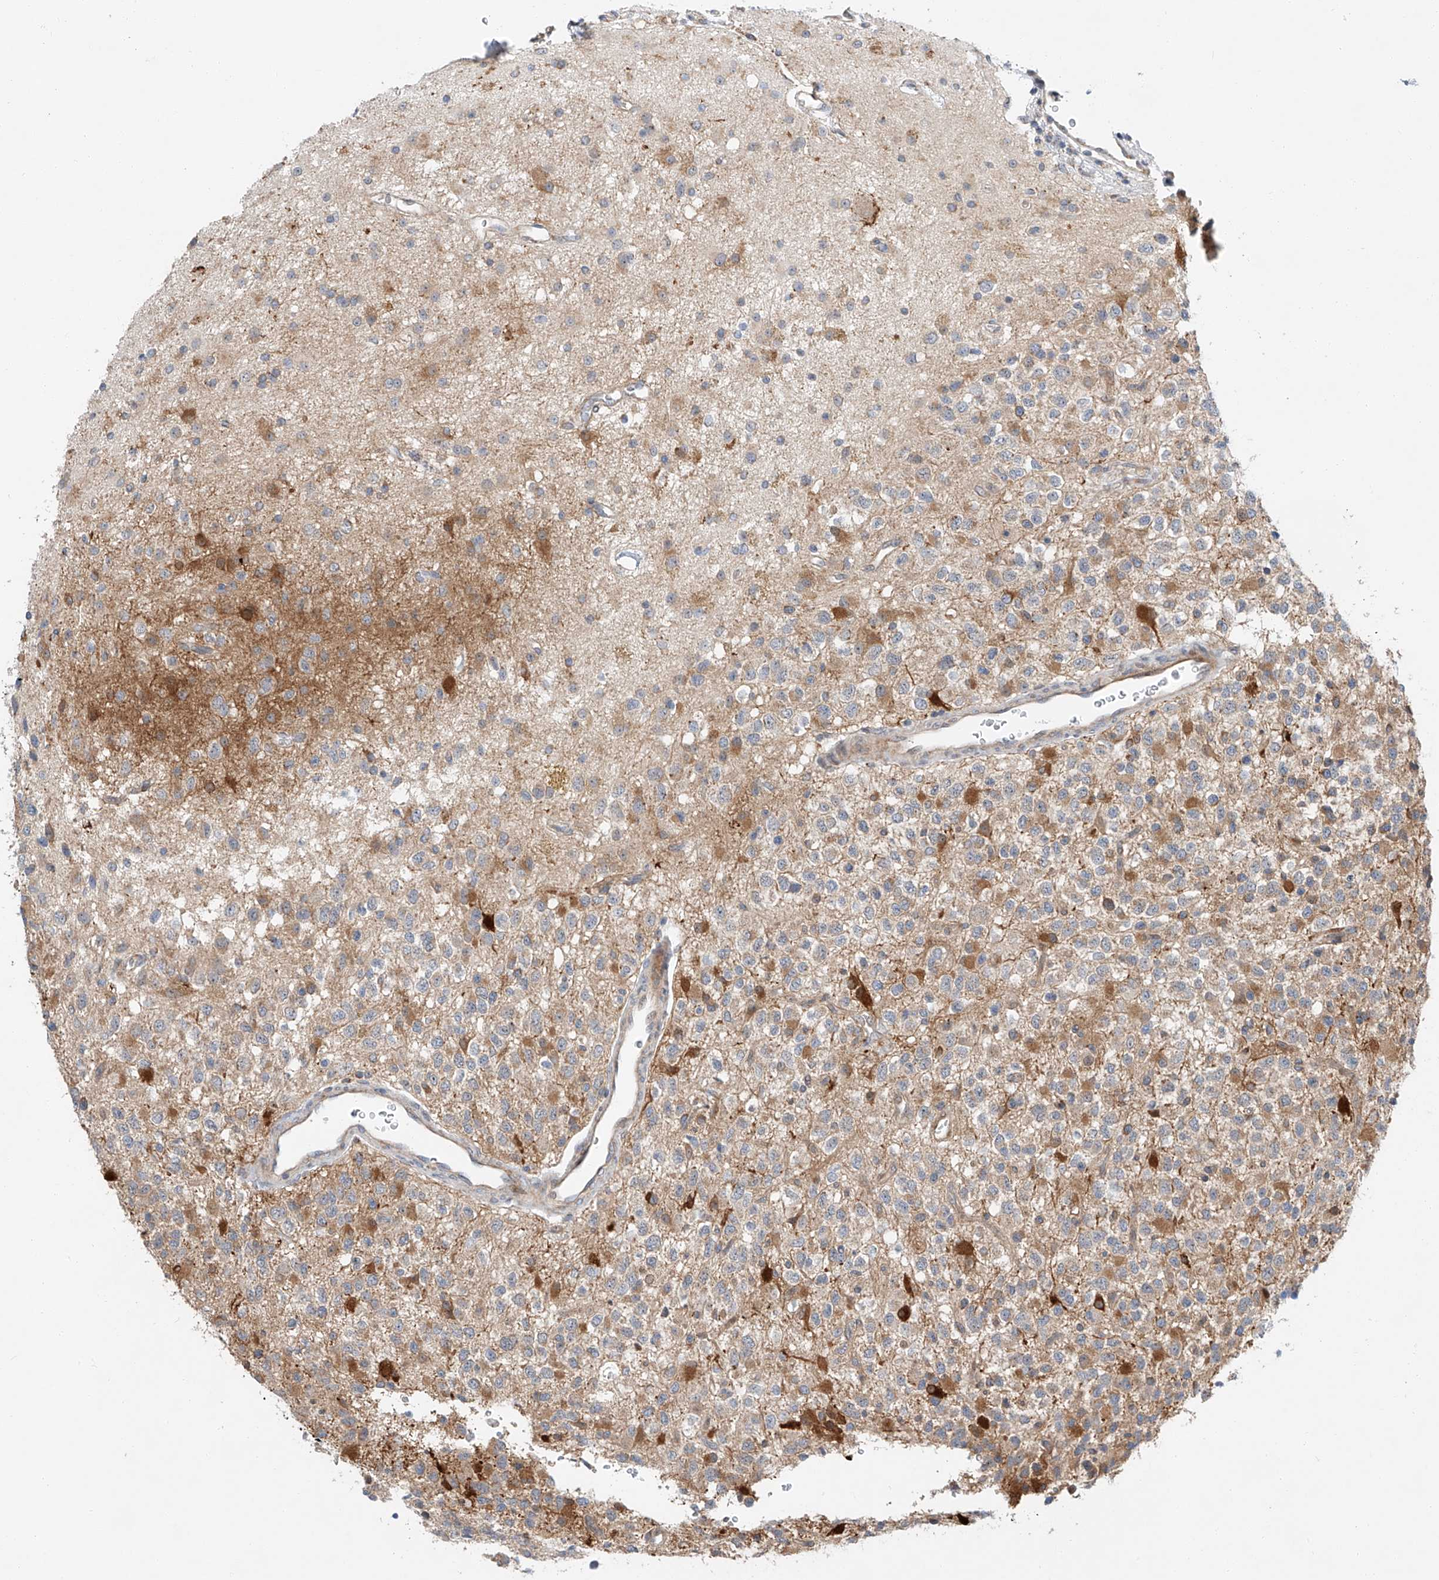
{"staining": {"intensity": "negative", "quantity": "none", "location": "none"}, "tissue": "glioma", "cell_type": "Tumor cells", "image_type": "cancer", "snomed": [{"axis": "morphology", "description": "Glioma, malignant, High grade"}, {"axis": "topography", "description": "Brain"}], "caption": "Tumor cells are negative for brown protein staining in glioma.", "gene": "CLDND1", "patient": {"sex": "male", "age": 34}}